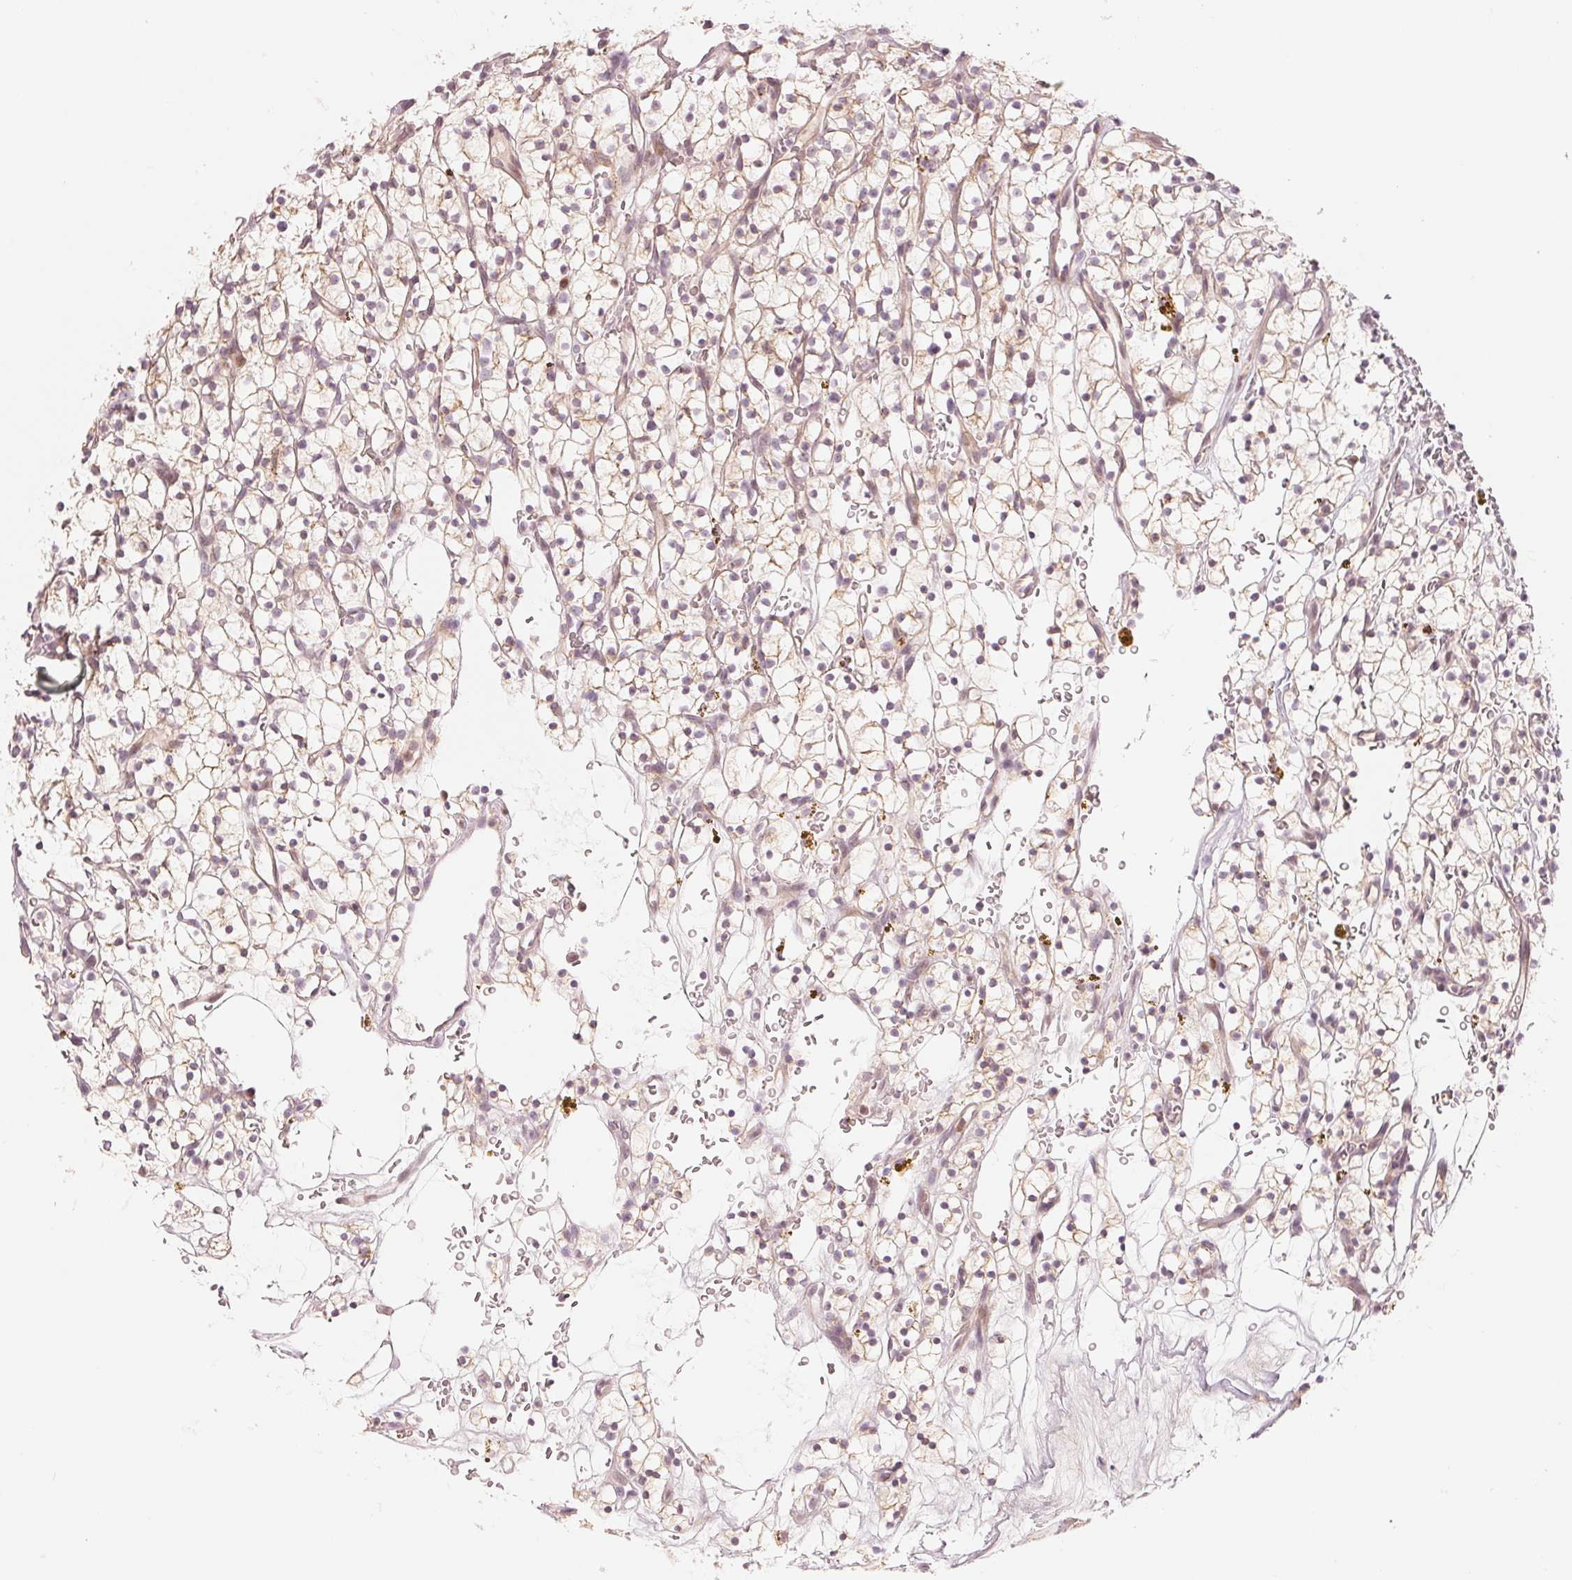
{"staining": {"intensity": "weak", "quantity": "25%-75%", "location": "cytoplasmic/membranous"}, "tissue": "renal cancer", "cell_type": "Tumor cells", "image_type": "cancer", "snomed": [{"axis": "morphology", "description": "Adenocarcinoma, NOS"}, {"axis": "topography", "description": "Kidney"}], "caption": "Renal cancer was stained to show a protein in brown. There is low levels of weak cytoplasmic/membranous positivity in approximately 25%-75% of tumor cells. The protein is shown in brown color, while the nuclei are stained blue.", "gene": "SLC17A4", "patient": {"sex": "female", "age": 64}}